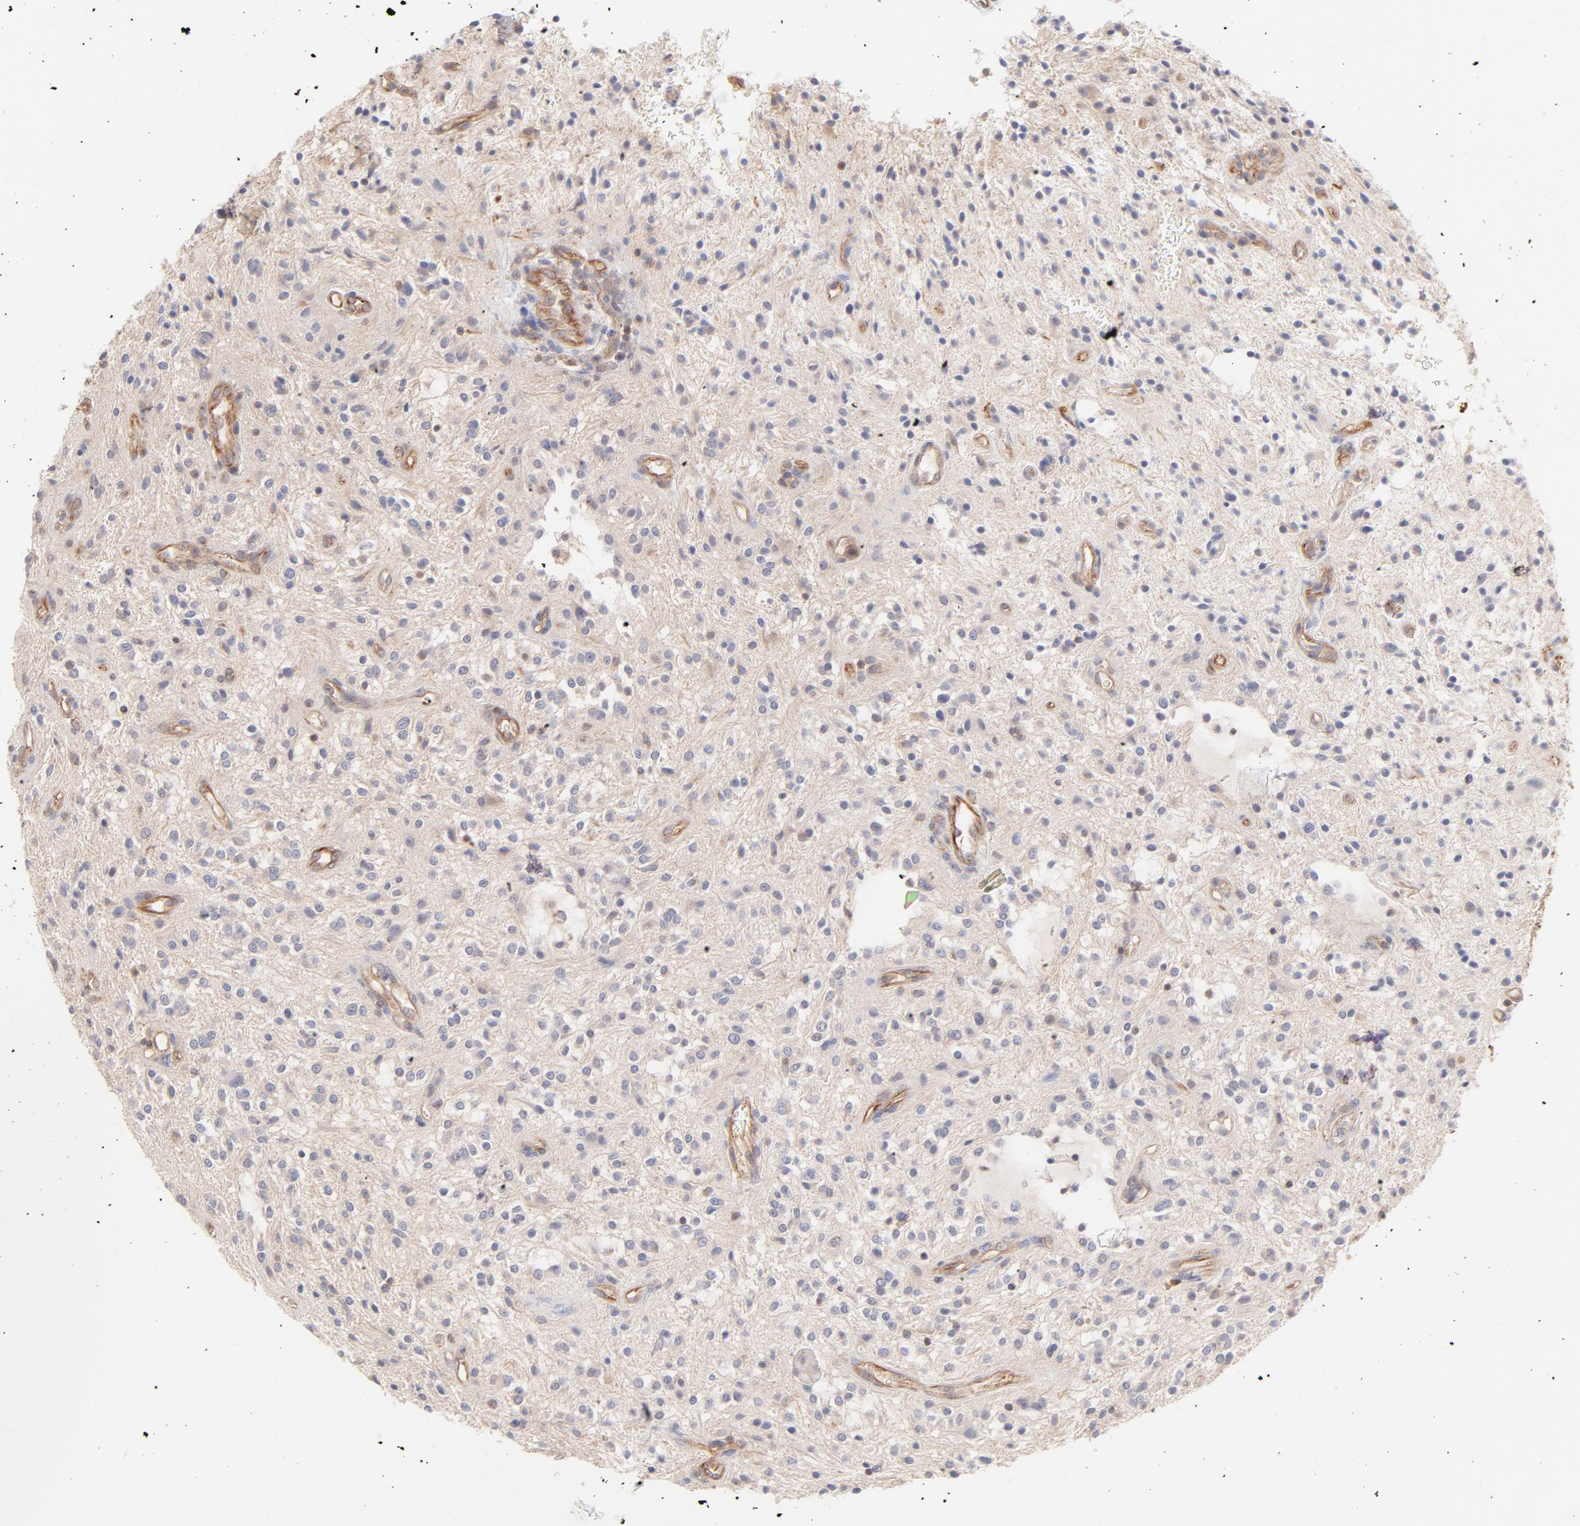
{"staining": {"intensity": "negative", "quantity": "none", "location": "none"}, "tissue": "glioma", "cell_type": "Tumor cells", "image_type": "cancer", "snomed": [{"axis": "morphology", "description": "Glioma, malignant, NOS"}, {"axis": "topography", "description": "Cerebellum"}], "caption": "Human glioma (malignant) stained for a protein using immunohistochemistry (IHC) shows no expression in tumor cells.", "gene": "LDLRAP1", "patient": {"sex": "female", "age": 10}}